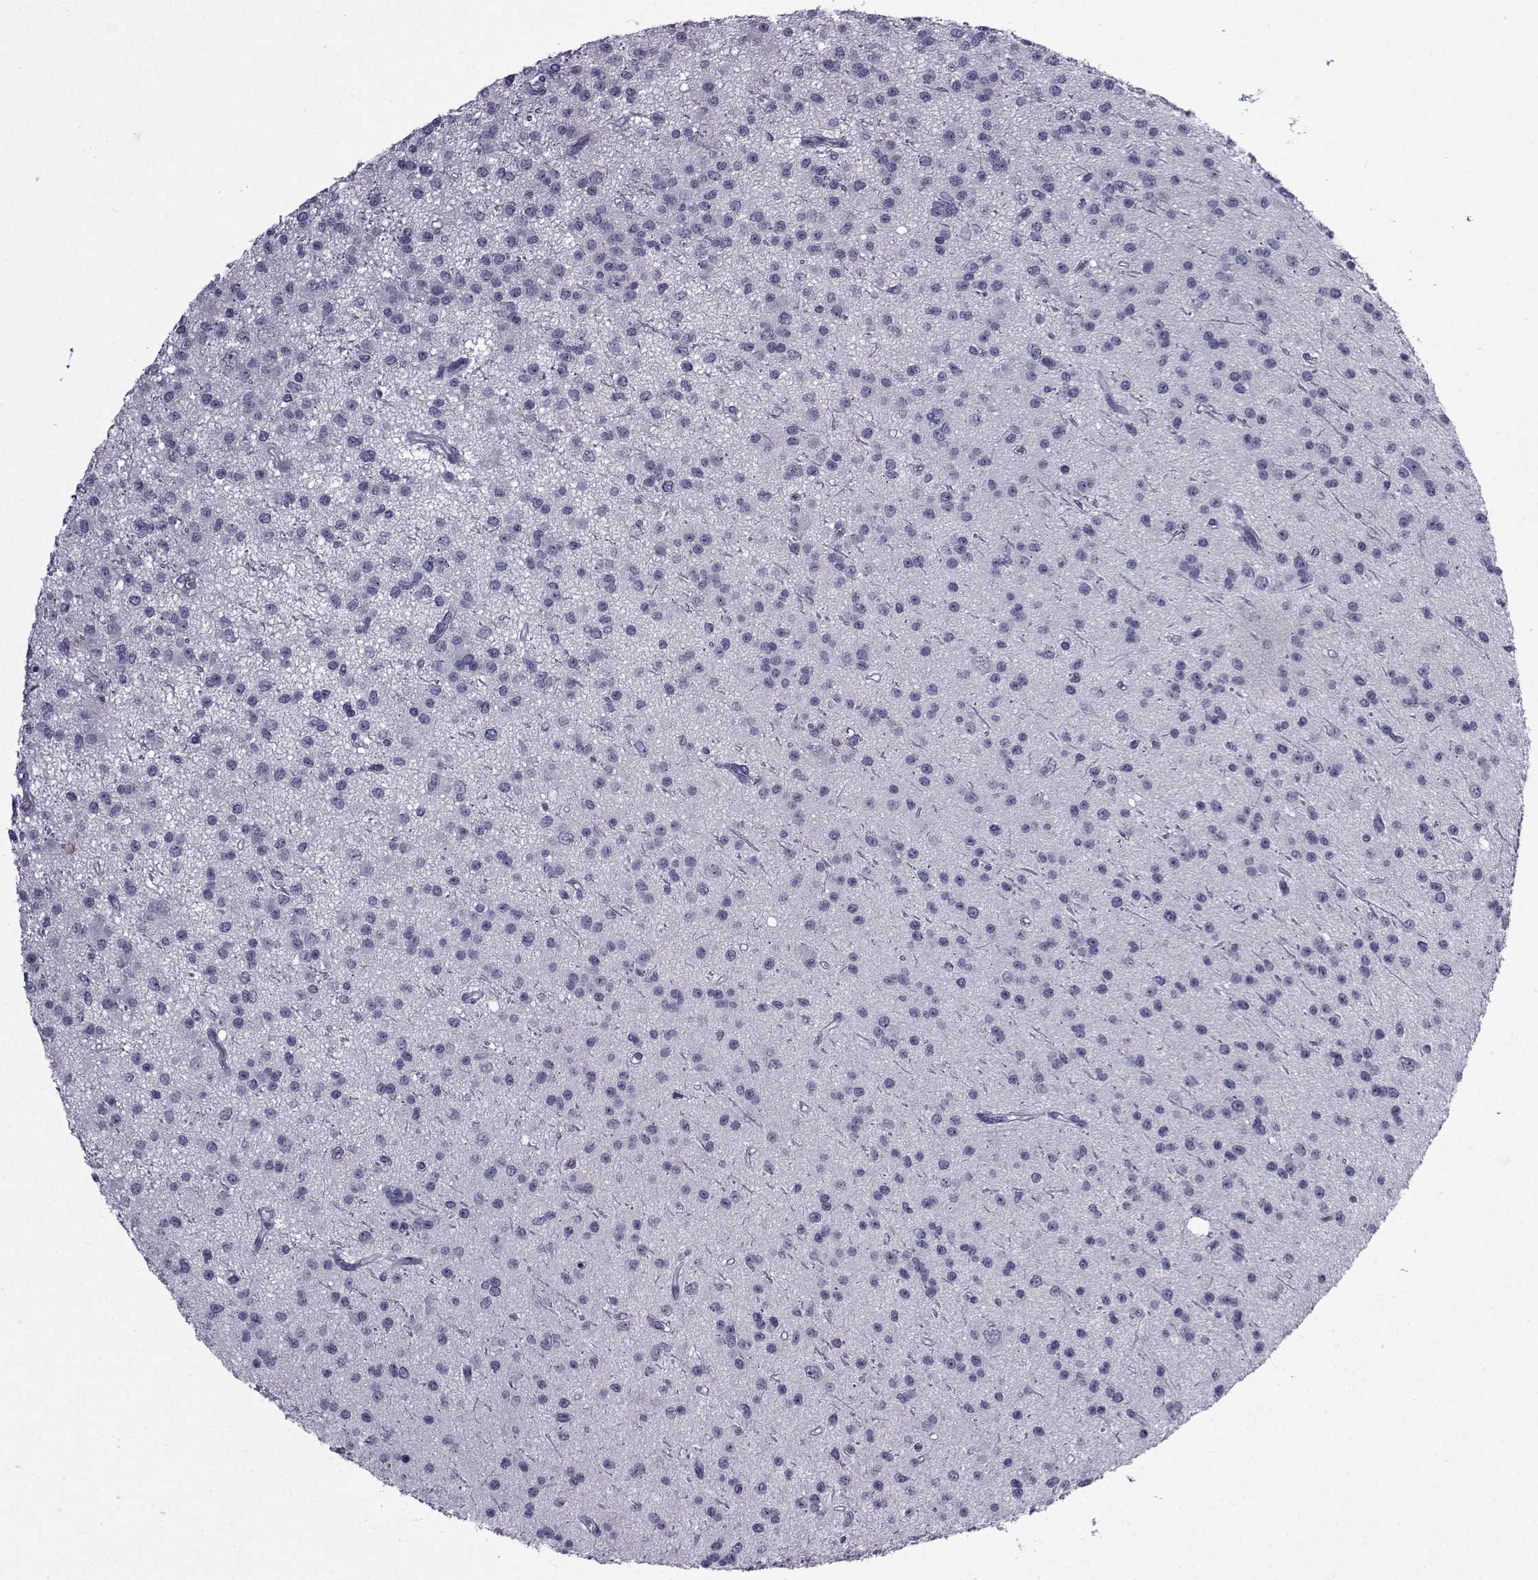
{"staining": {"intensity": "negative", "quantity": "none", "location": "none"}, "tissue": "glioma", "cell_type": "Tumor cells", "image_type": "cancer", "snomed": [{"axis": "morphology", "description": "Glioma, malignant, Low grade"}, {"axis": "topography", "description": "Brain"}], "caption": "Protein analysis of glioma displays no significant positivity in tumor cells.", "gene": "PDE6H", "patient": {"sex": "male", "age": 27}}